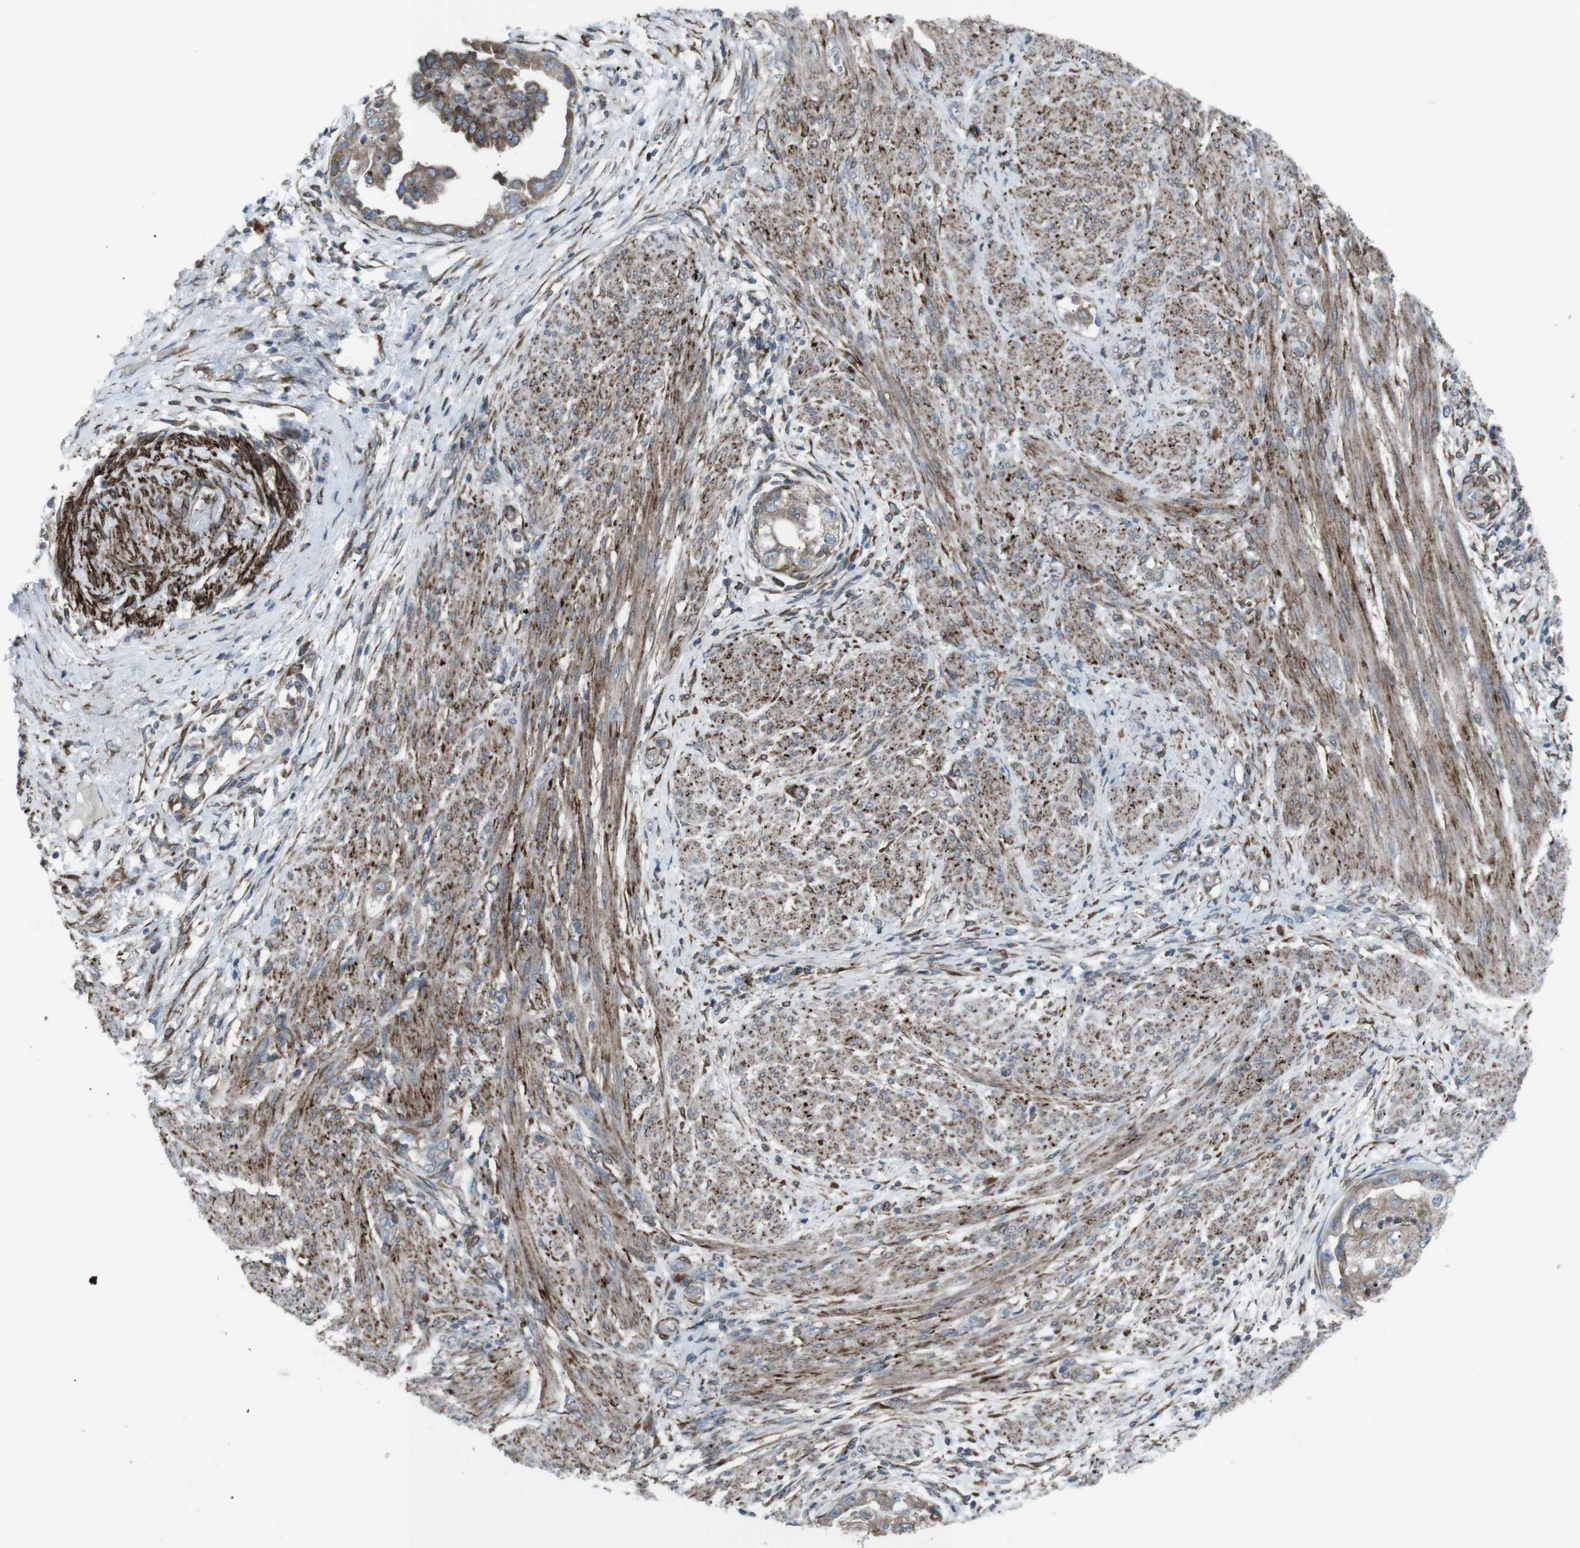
{"staining": {"intensity": "weak", "quantity": ">75%", "location": "cytoplasmic/membranous"}, "tissue": "endometrial cancer", "cell_type": "Tumor cells", "image_type": "cancer", "snomed": [{"axis": "morphology", "description": "Adenocarcinoma, NOS"}, {"axis": "topography", "description": "Endometrium"}], "caption": "Adenocarcinoma (endometrial) tissue displays weak cytoplasmic/membranous staining in approximately >75% of tumor cells, visualized by immunohistochemistry.", "gene": "LNPK", "patient": {"sex": "female", "age": 85}}